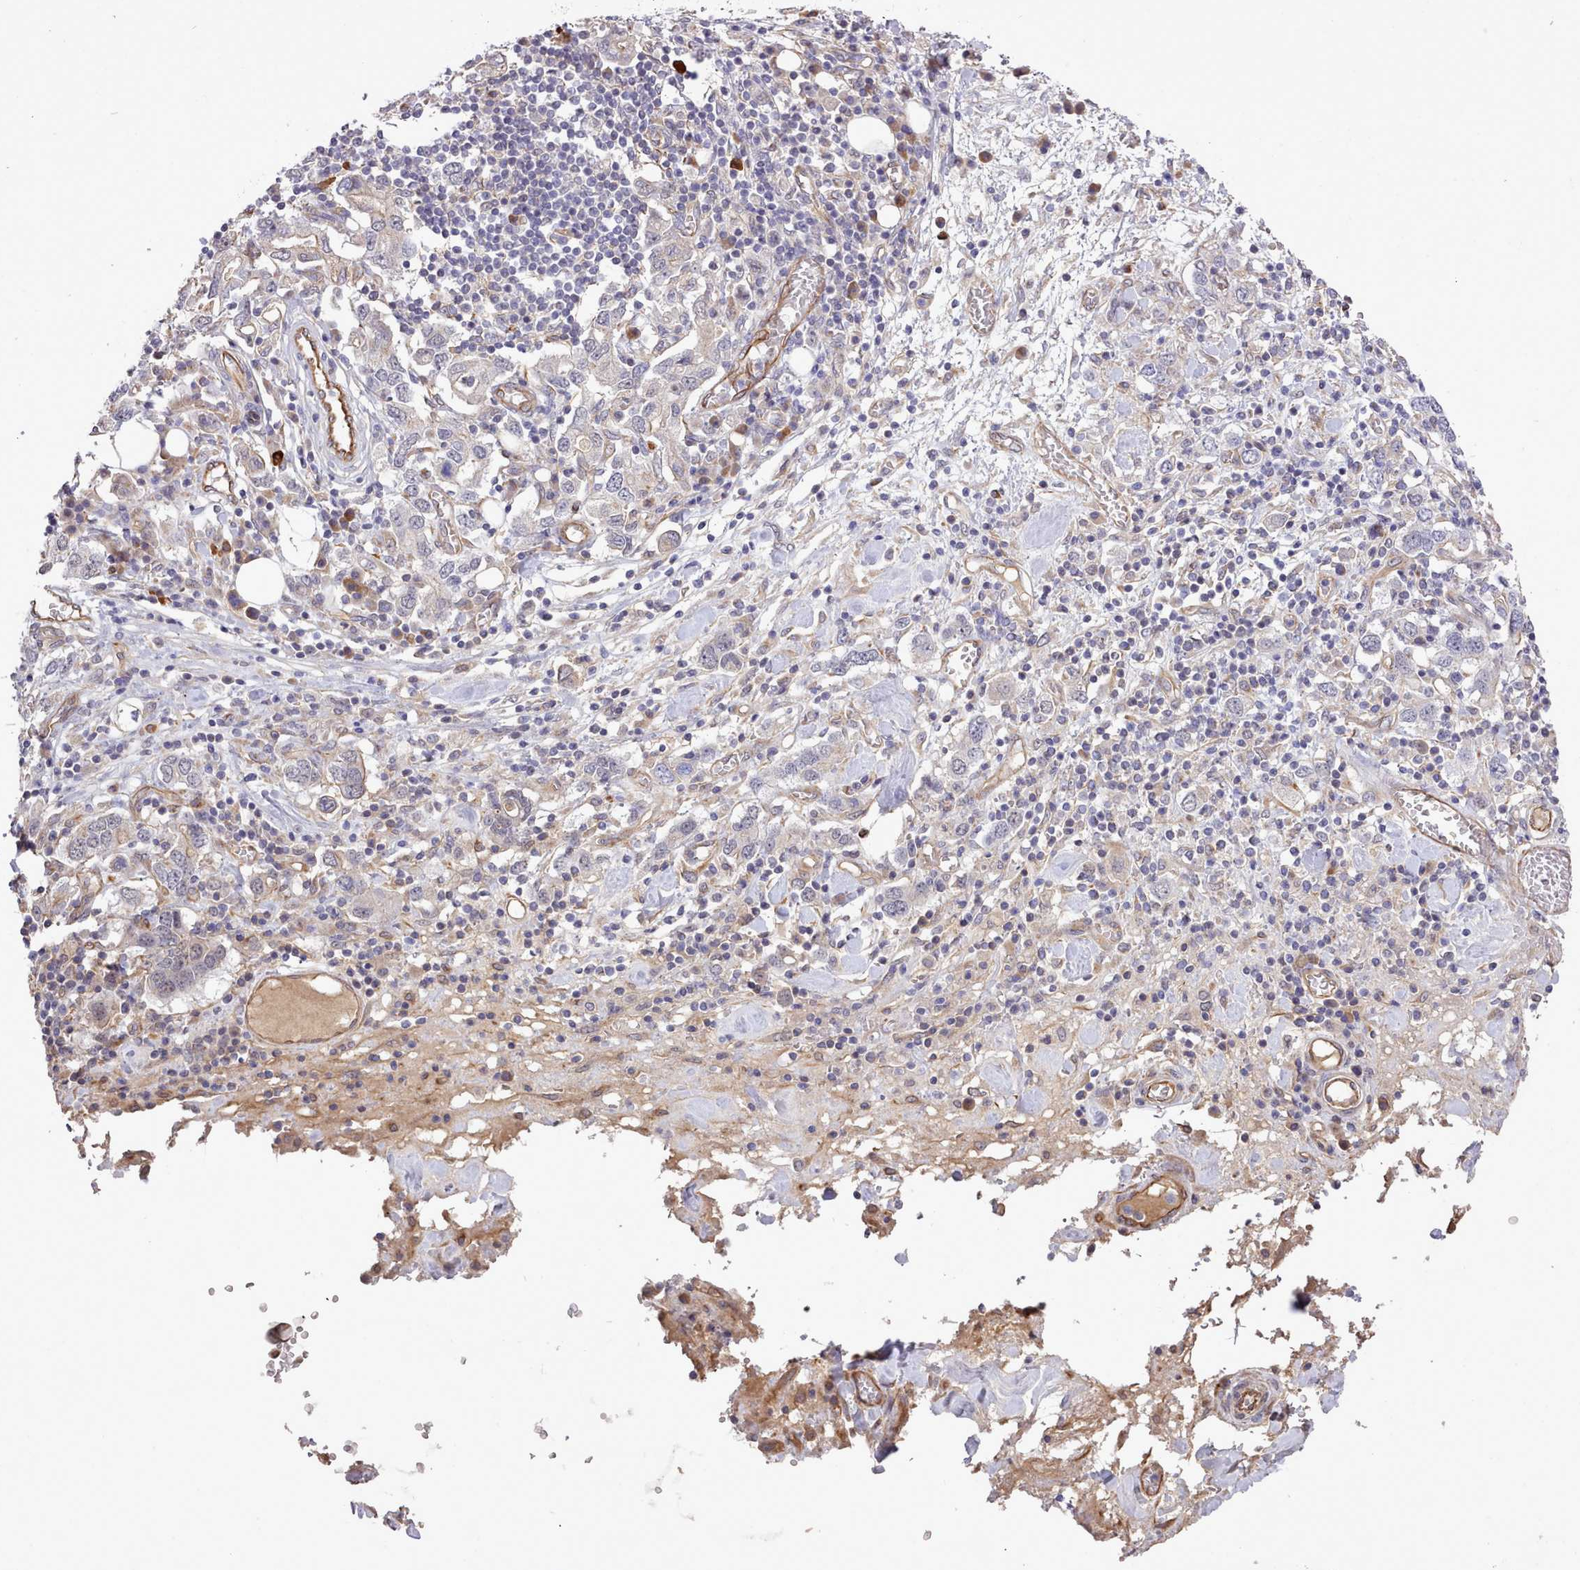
{"staining": {"intensity": "negative", "quantity": "none", "location": "none"}, "tissue": "stomach cancer", "cell_type": "Tumor cells", "image_type": "cancer", "snomed": [{"axis": "morphology", "description": "Adenocarcinoma, NOS"}, {"axis": "topography", "description": "Stomach, upper"}, {"axis": "topography", "description": "Stomach"}], "caption": "The IHC photomicrograph has no significant positivity in tumor cells of stomach adenocarcinoma tissue.", "gene": "ZC3H13", "patient": {"sex": "male", "age": 62}}